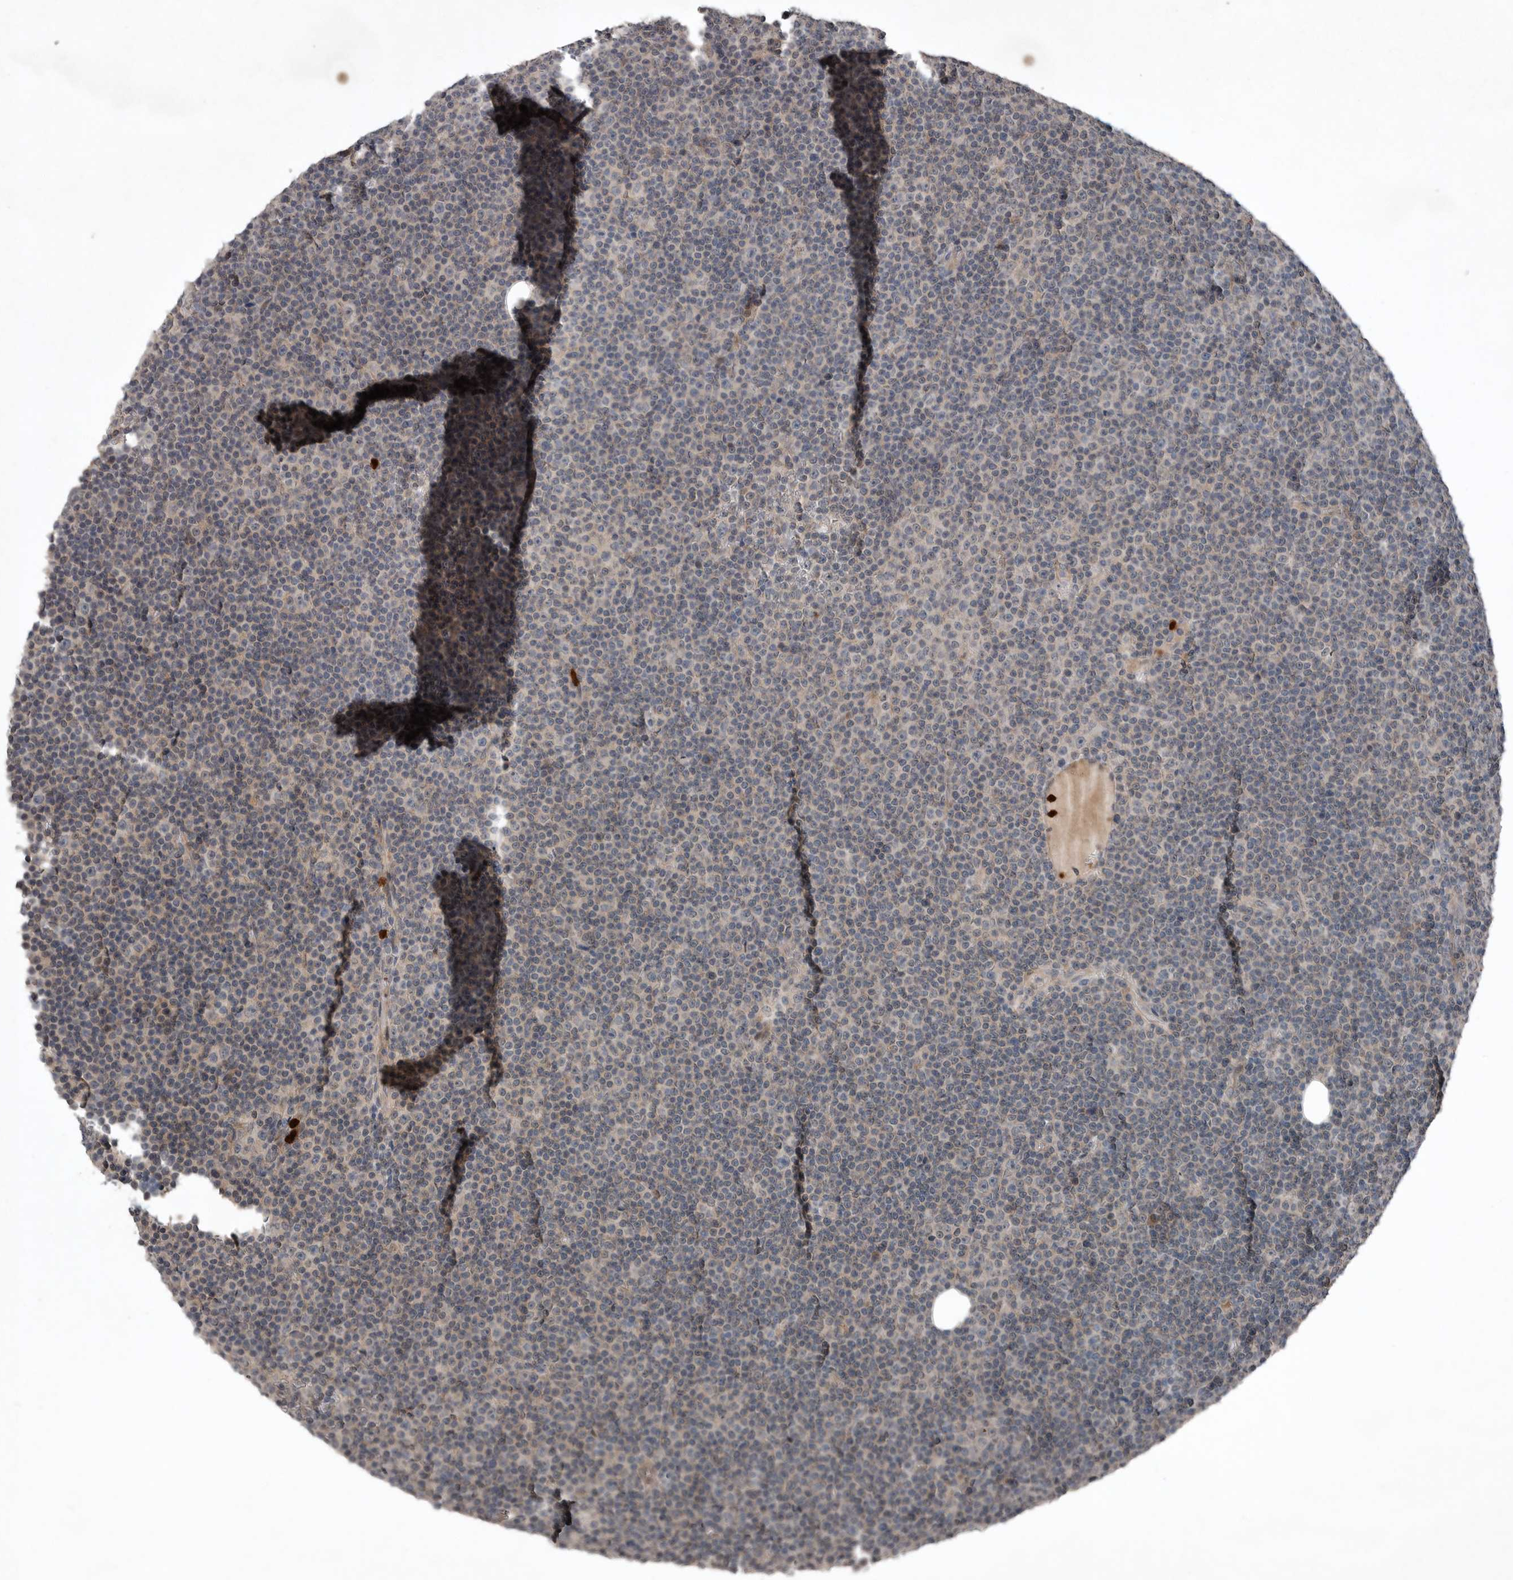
{"staining": {"intensity": "weak", "quantity": "<25%", "location": "cytoplasmic/membranous"}, "tissue": "lymphoma", "cell_type": "Tumor cells", "image_type": "cancer", "snomed": [{"axis": "morphology", "description": "Malignant lymphoma, non-Hodgkin's type, Low grade"}, {"axis": "topography", "description": "Lymph node"}], "caption": "Human lymphoma stained for a protein using immunohistochemistry displays no expression in tumor cells.", "gene": "SCP2", "patient": {"sex": "female", "age": 67}}